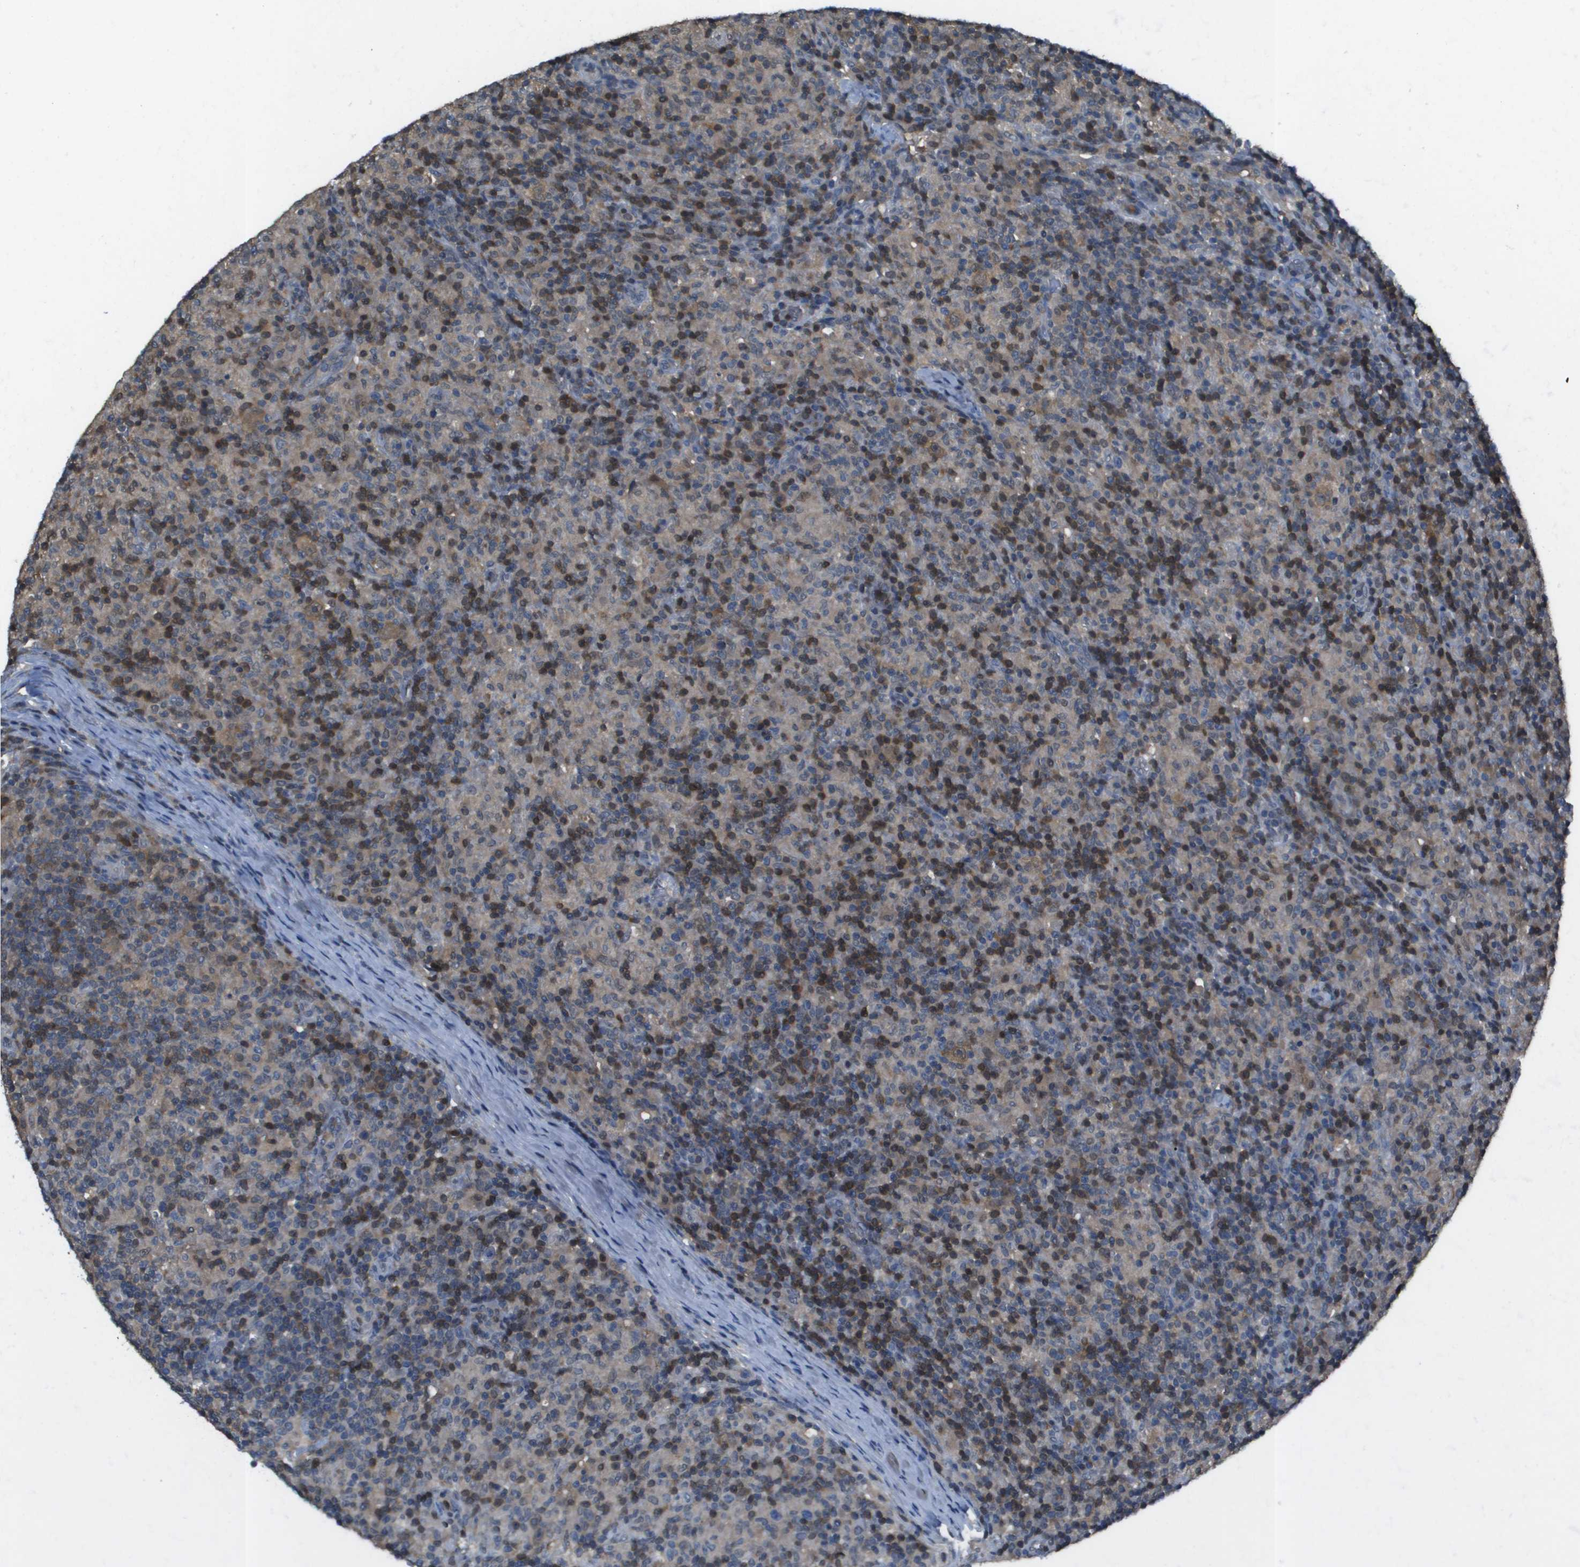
{"staining": {"intensity": "moderate", "quantity": ">75%", "location": "cytoplasmic/membranous"}, "tissue": "lymphoma", "cell_type": "Tumor cells", "image_type": "cancer", "snomed": [{"axis": "morphology", "description": "Hodgkin's disease, NOS"}, {"axis": "topography", "description": "Lymph node"}], "caption": "High-magnification brightfield microscopy of Hodgkin's disease stained with DAB (brown) and counterstained with hematoxylin (blue). tumor cells exhibit moderate cytoplasmic/membranous expression is identified in approximately>75% of cells. The staining was performed using DAB, with brown indicating positive protein expression. Nuclei are stained blue with hematoxylin.", "gene": "CAMK4", "patient": {"sex": "male", "age": 70}}